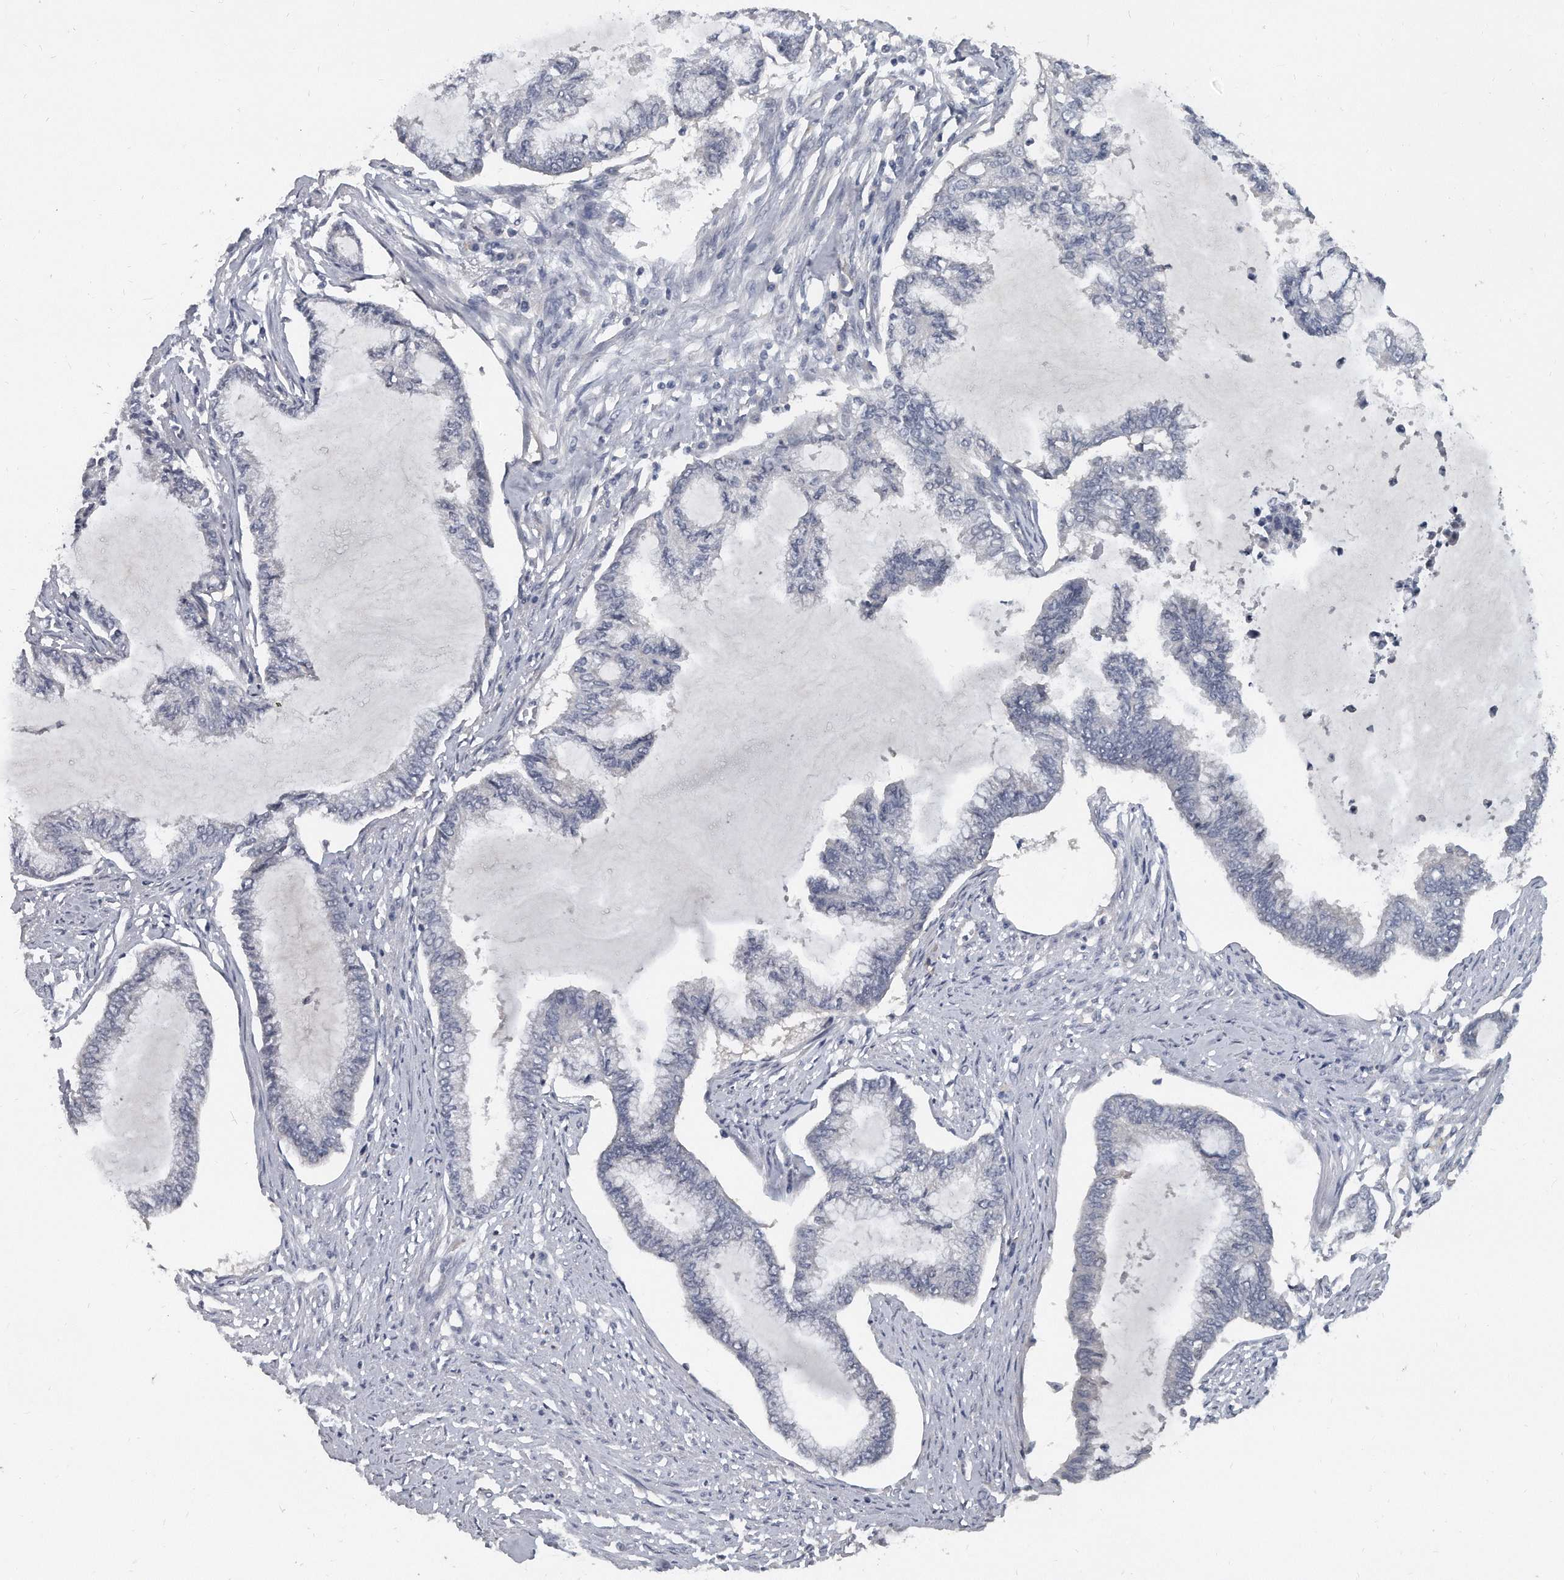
{"staining": {"intensity": "negative", "quantity": "none", "location": "none"}, "tissue": "endometrial cancer", "cell_type": "Tumor cells", "image_type": "cancer", "snomed": [{"axis": "morphology", "description": "Adenocarcinoma, NOS"}, {"axis": "topography", "description": "Endometrium"}], "caption": "The immunohistochemistry micrograph has no significant positivity in tumor cells of endometrial adenocarcinoma tissue. (Stains: DAB (3,3'-diaminobenzidine) immunohistochemistry with hematoxylin counter stain, Microscopy: brightfield microscopy at high magnification).", "gene": "KLHL7", "patient": {"sex": "female", "age": 86}}